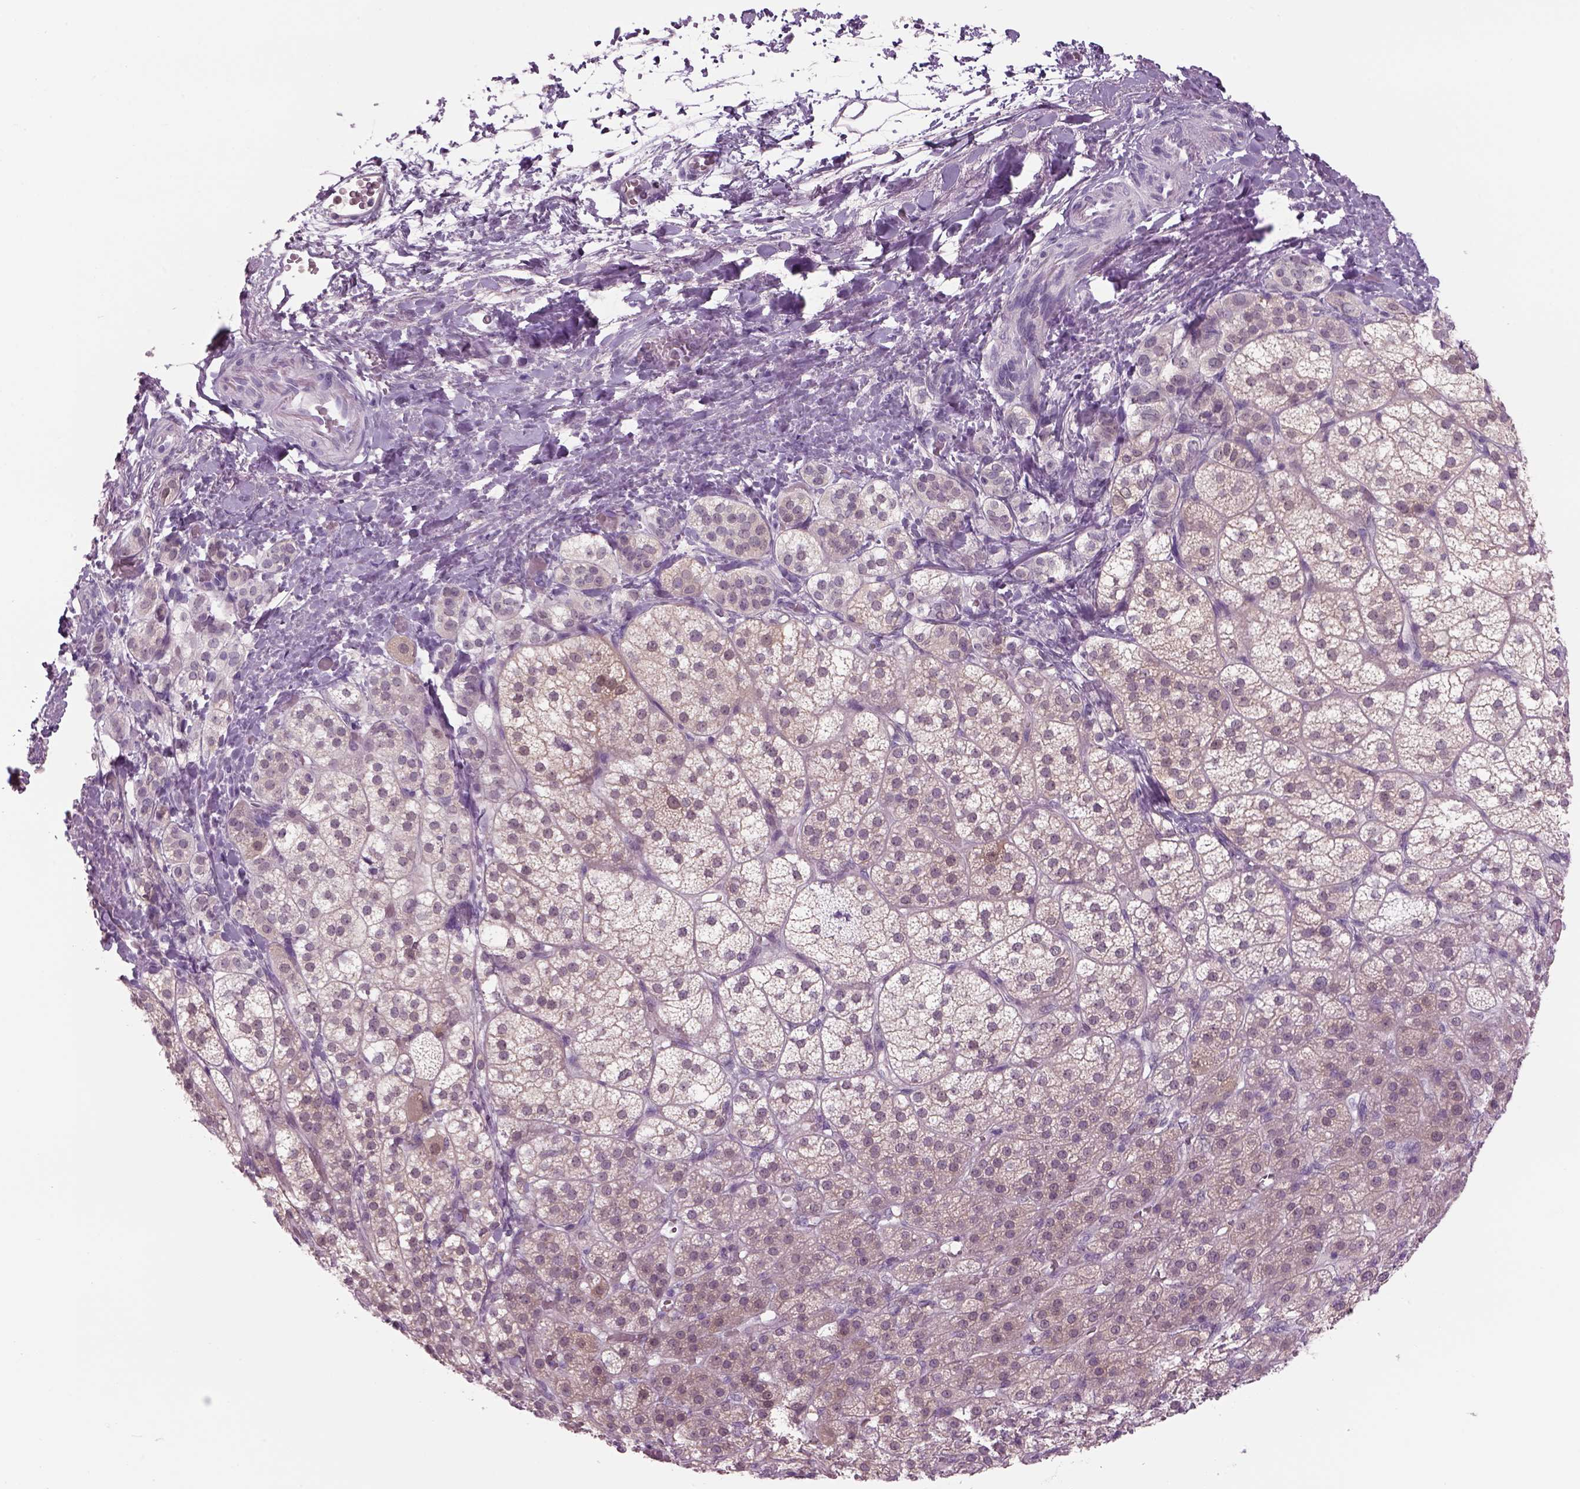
{"staining": {"intensity": "weak", "quantity": "<25%", "location": "cytoplasmic/membranous"}, "tissue": "adrenal gland", "cell_type": "Glandular cells", "image_type": "normal", "snomed": [{"axis": "morphology", "description": "Normal tissue, NOS"}, {"axis": "topography", "description": "Adrenal gland"}], "caption": "A micrograph of human adrenal gland is negative for staining in glandular cells. (Immunohistochemistry (ihc), brightfield microscopy, high magnification).", "gene": "MDH1B", "patient": {"sex": "female", "age": 60}}